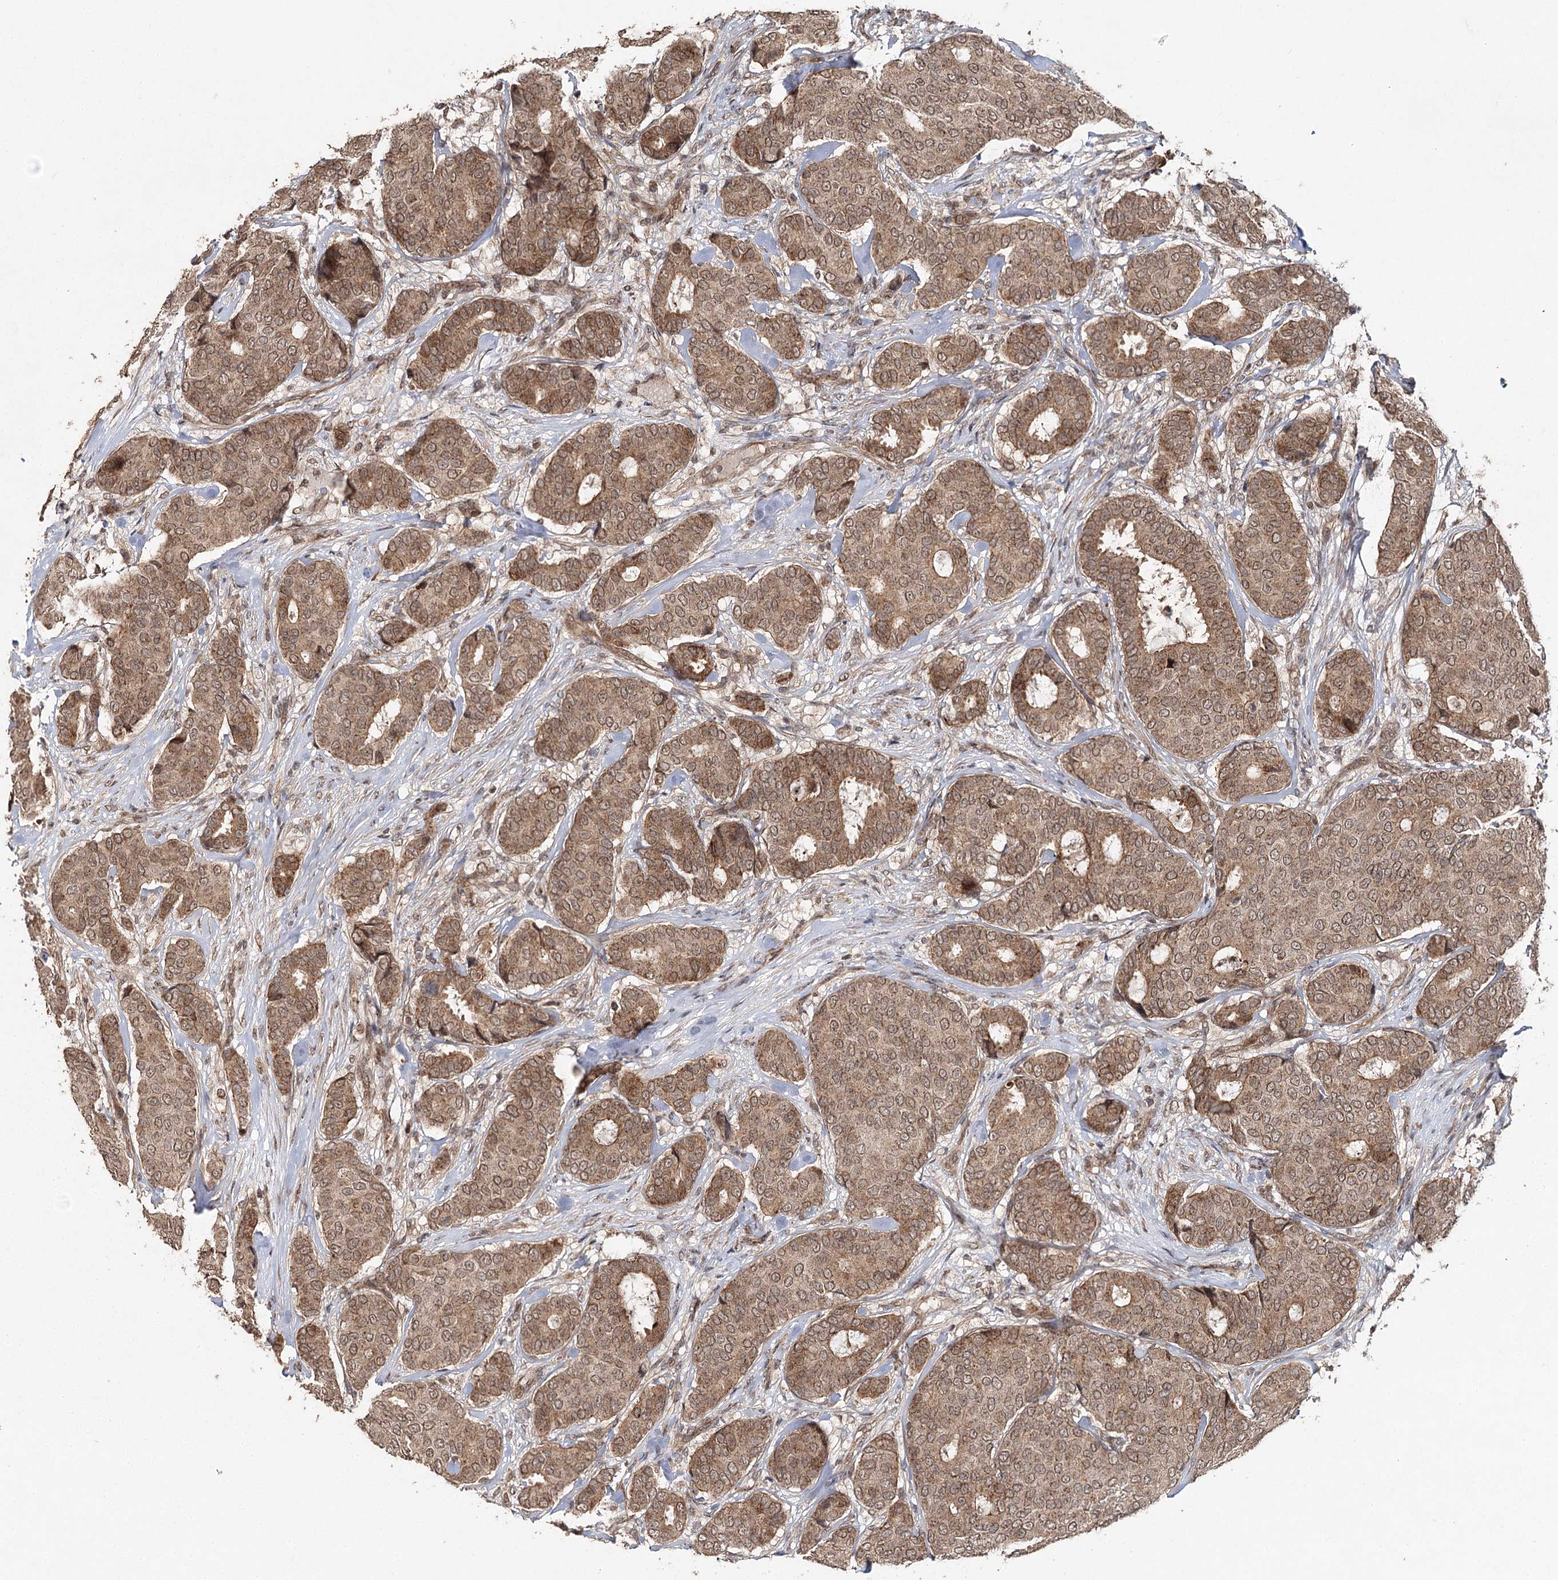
{"staining": {"intensity": "moderate", "quantity": ">75%", "location": "cytoplasmic/membranous,nuclear"}, "tissue": "breast cancer", "cell_type": "Tumor cells", "image_type": "cancer", "snomed": [{"axis": "morphology", "description": "Duct carcinoma"}, {"axis": "topography", "description": "Breast"}], "caption": "Breast invasive ductal carcinoma stained with a brown dye demonstrates moderate cytoplasmic/membranous and nuclear positive expression in about >75% of tumor cells.", "gene": "ZNRF3", "patient": {"sex": "female", "age": 75}}